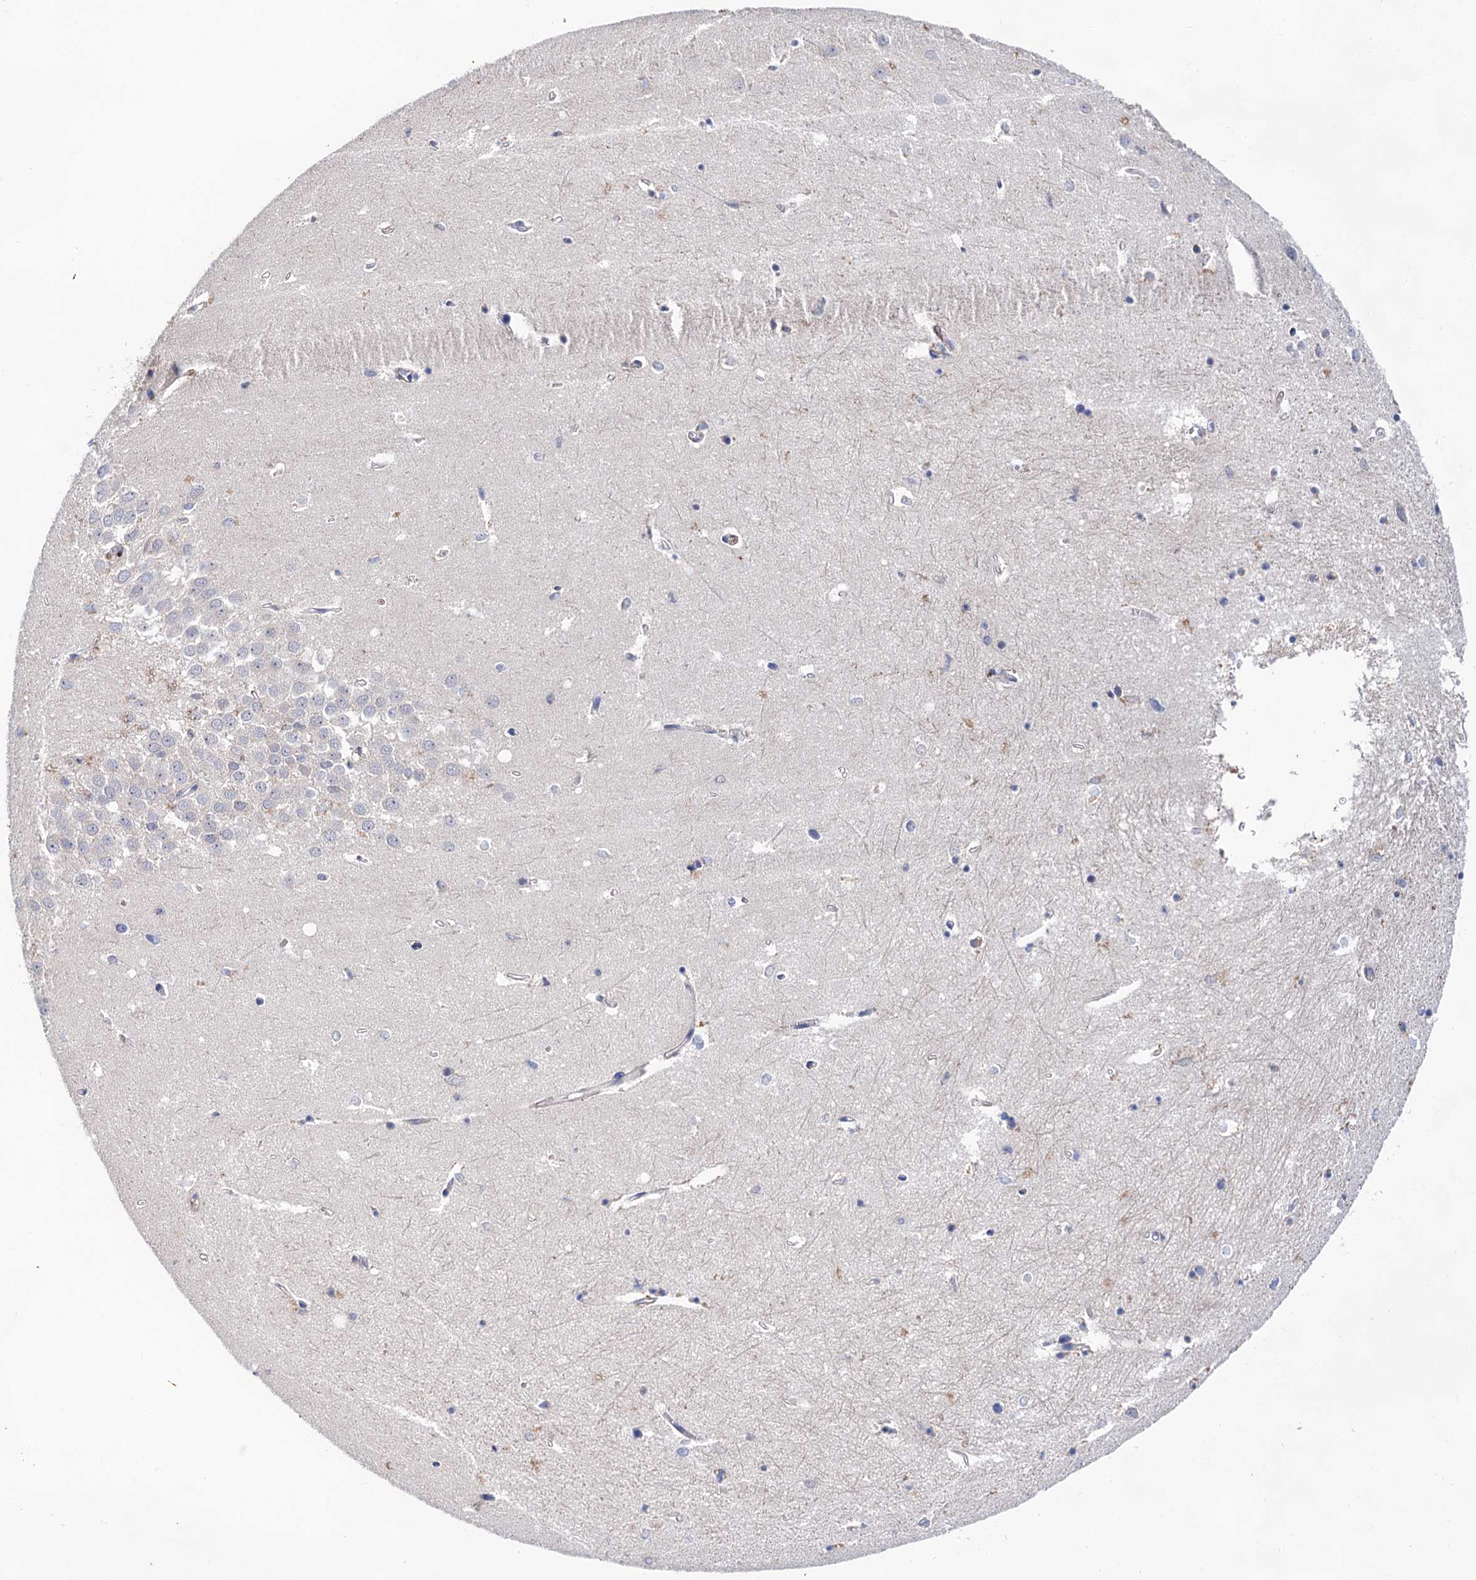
{"staining": {"intensity": "negative", "quantity": "none", "location": "none"}, "tissue": "hippocampus", "cell_type": "Glial cells", "image_type": "normal", "snomed": [{"axis": "morphology", "description": "Normal tissue, NOS"}, {"axis": "topography", "description": "Hippocampus"}], "caption": "Glial cells are negative for protein expression in unremarkable human hippocampus.", "gene": "TMTC3", "patient": {"sex": "female", "age": 64}}